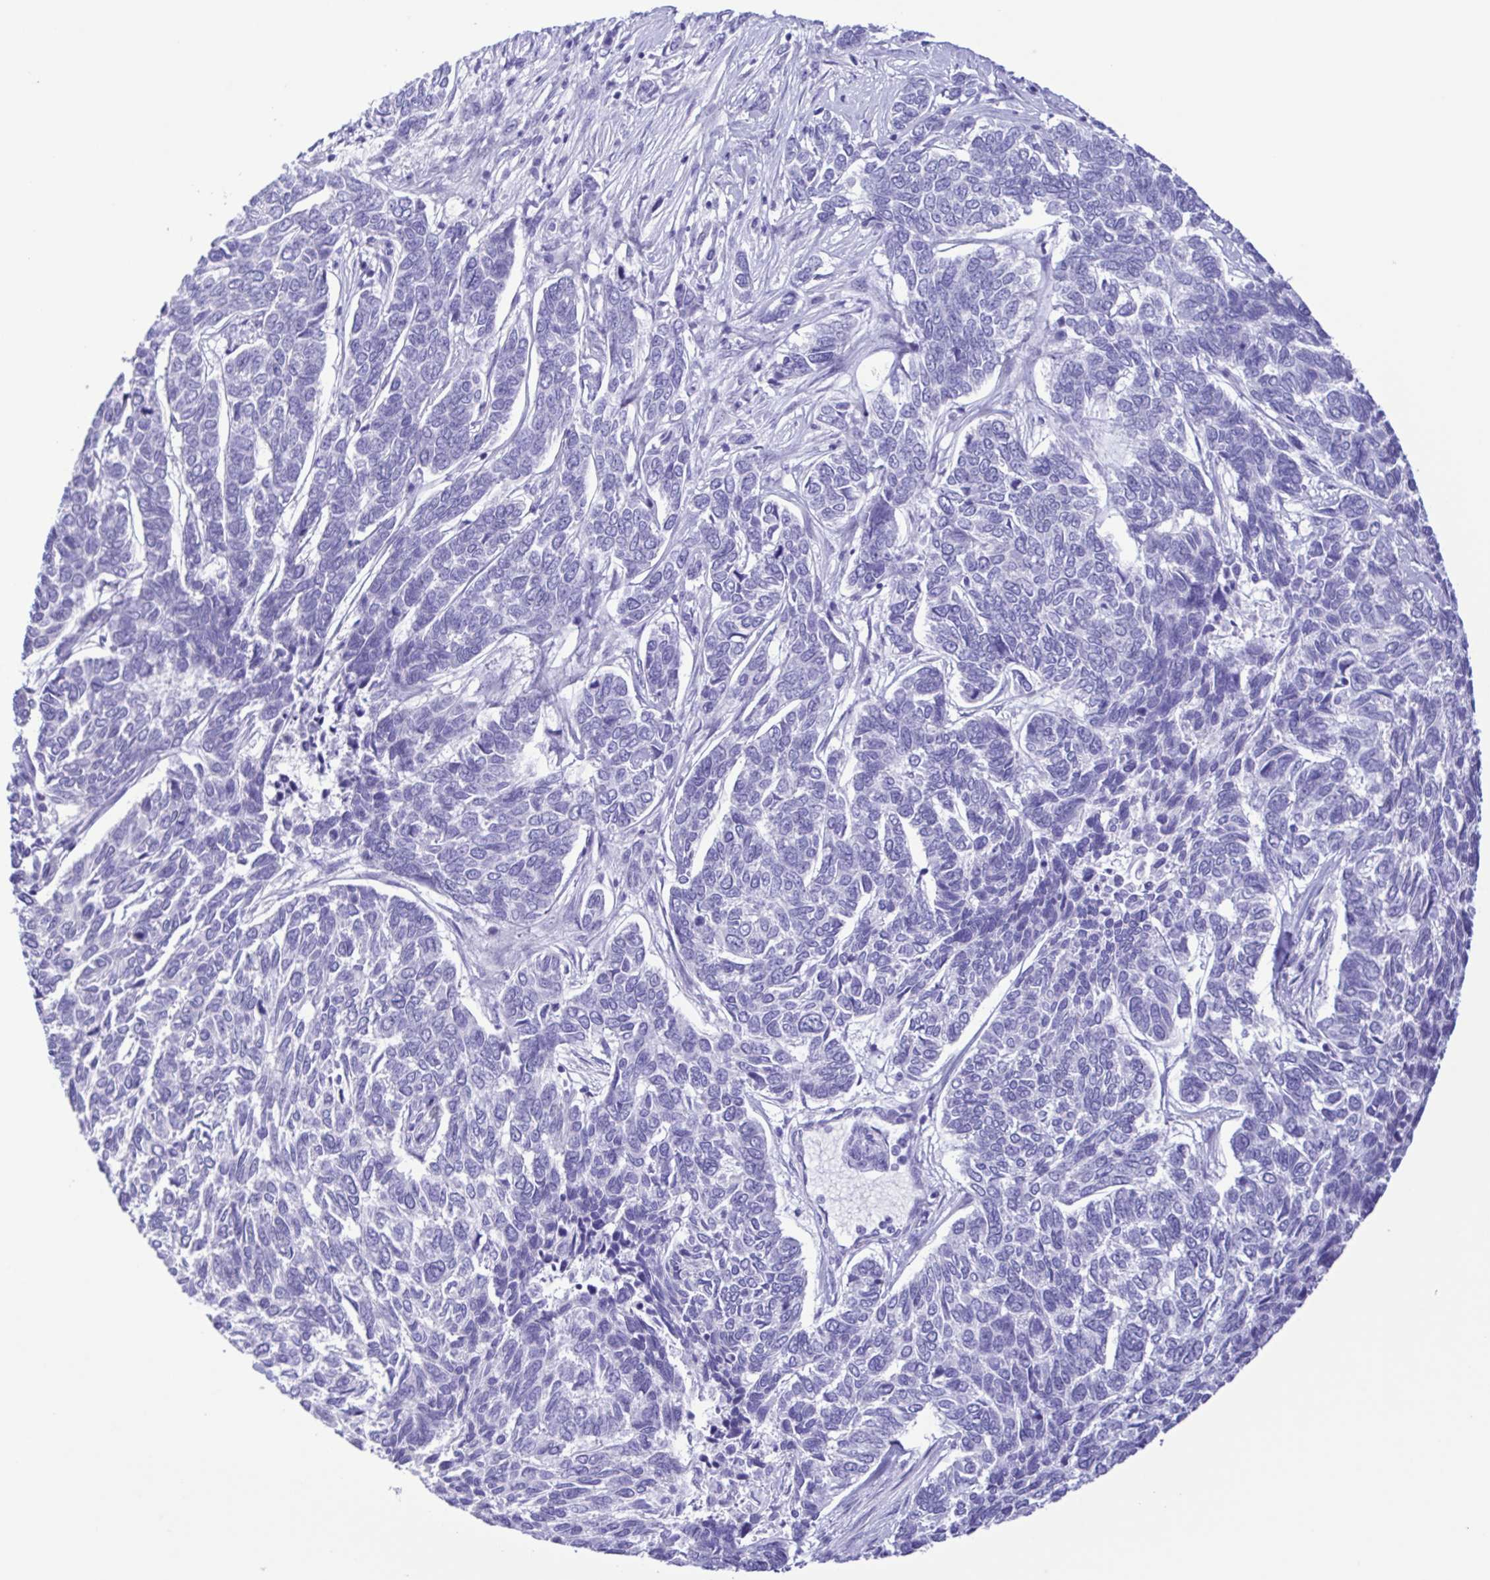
{"staining": {"intensity": "negative", "quantity": "none", "location": "none"}, "tissue": "skin cancer", "cell_type": "Tumor cells", "image_type": "cancer", "snomed": [{"axis": "morphology", "description": "Basal cell carcinoma"}, {"axis": "topography", "description": "Skin"}], "caption": "DAB immunohistochemical staining of basal cell carcinoma (skin) displays no significant positivity in tumor cells.", "gene": "CYP11A1", "patient": {"sex": "female", "age": 65}}